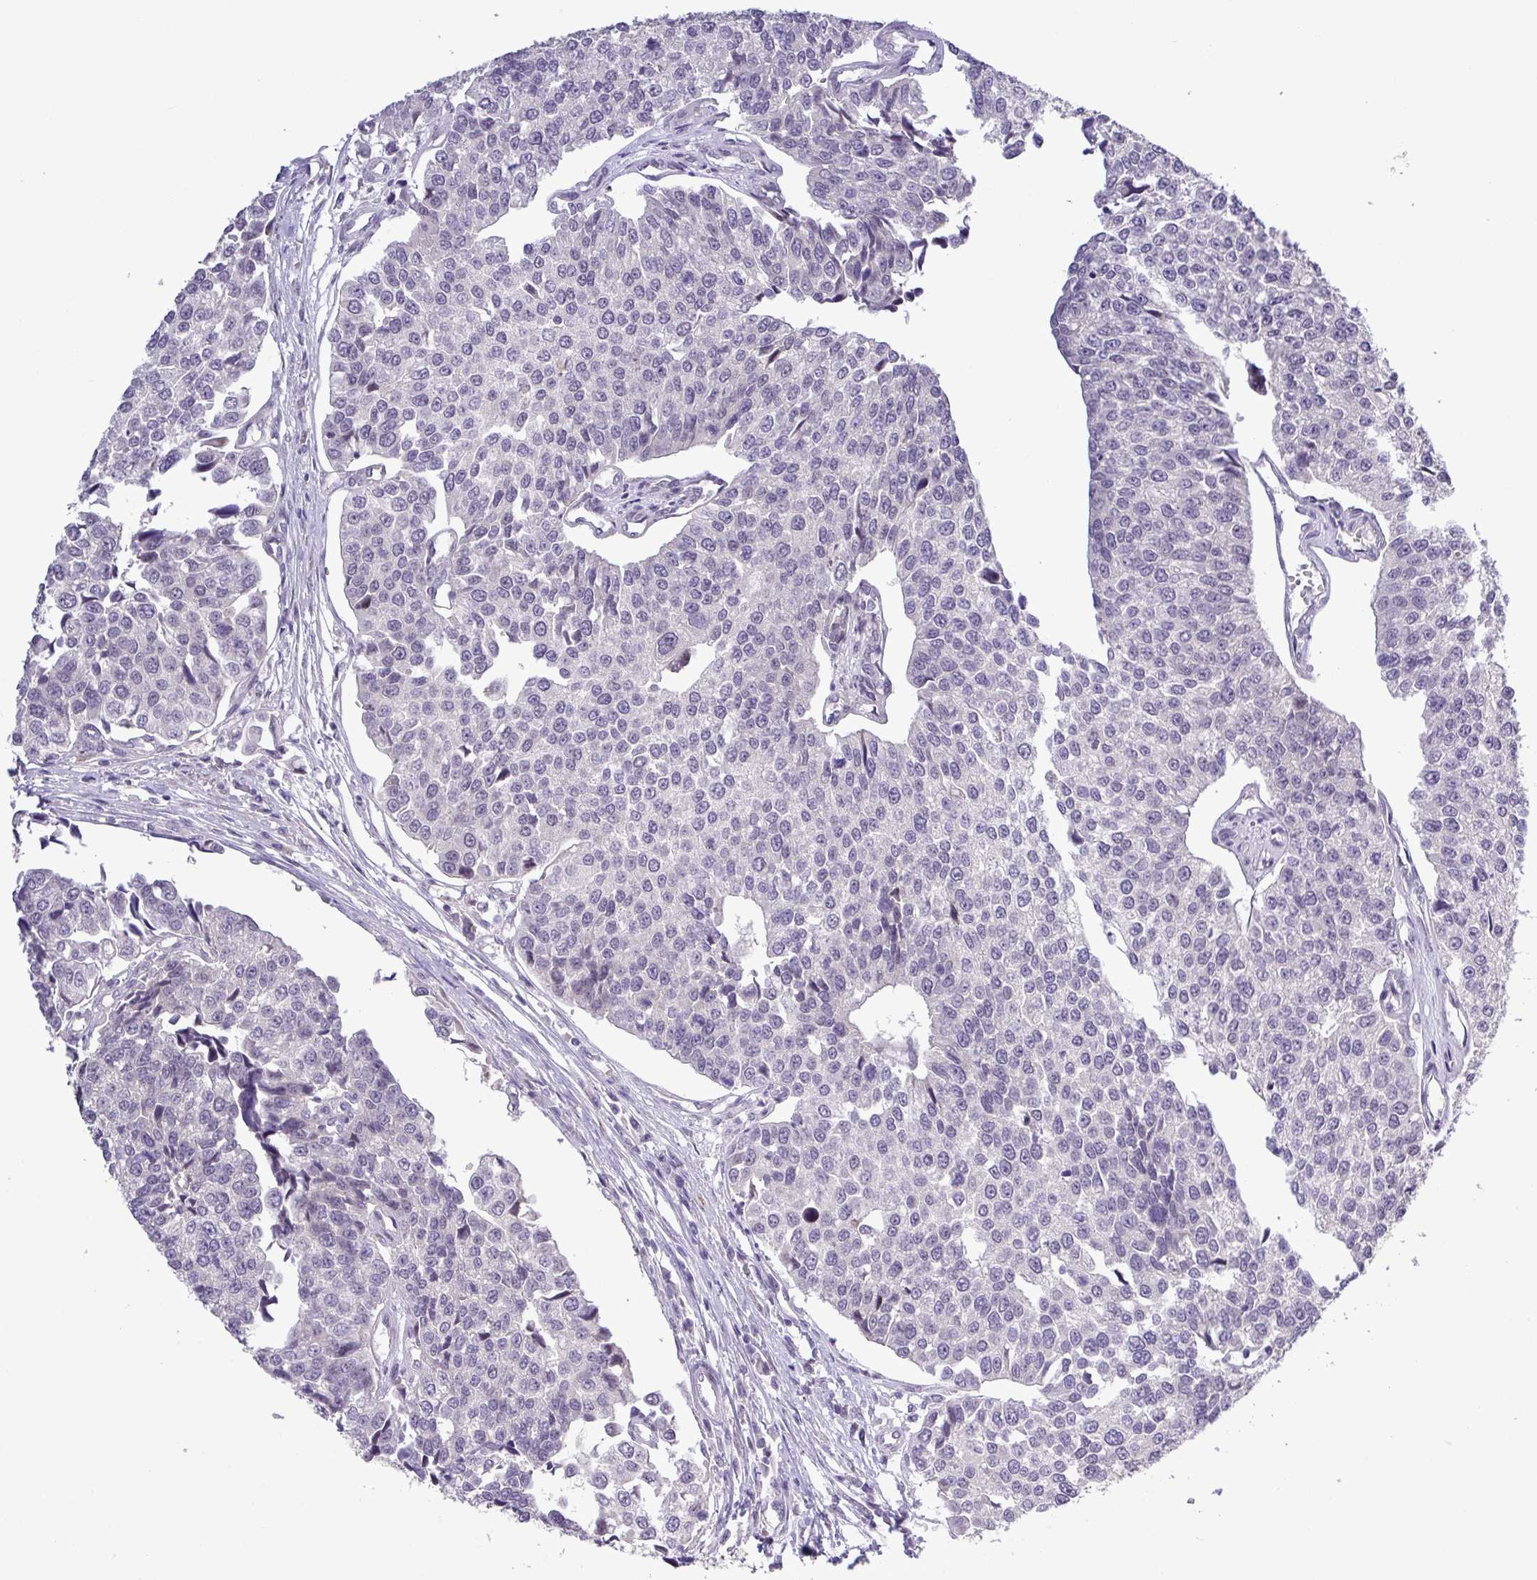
{"staining": {"intensity": "negative", "quantity": "none", "location": "none"}, "tissue": "urothelial cancer", "cell_type": "Tumor cells", "image_type": "cancer", "snomed": [{"axis": "morphology", "description": "Urothelial carcinoma, Low grade"}, {"axis": "topography", "description": "Urinary bladder"}], "caption": "This histopathology image is of low-grade urothelial carcinoma stained with immunohistochemistry to label a protein in brown with the nuclei are counter-stained blue. There is no positivity in tumor cells.", "gene": "RIPPLY1", "patient": {"sex": "female", "age": 78}}